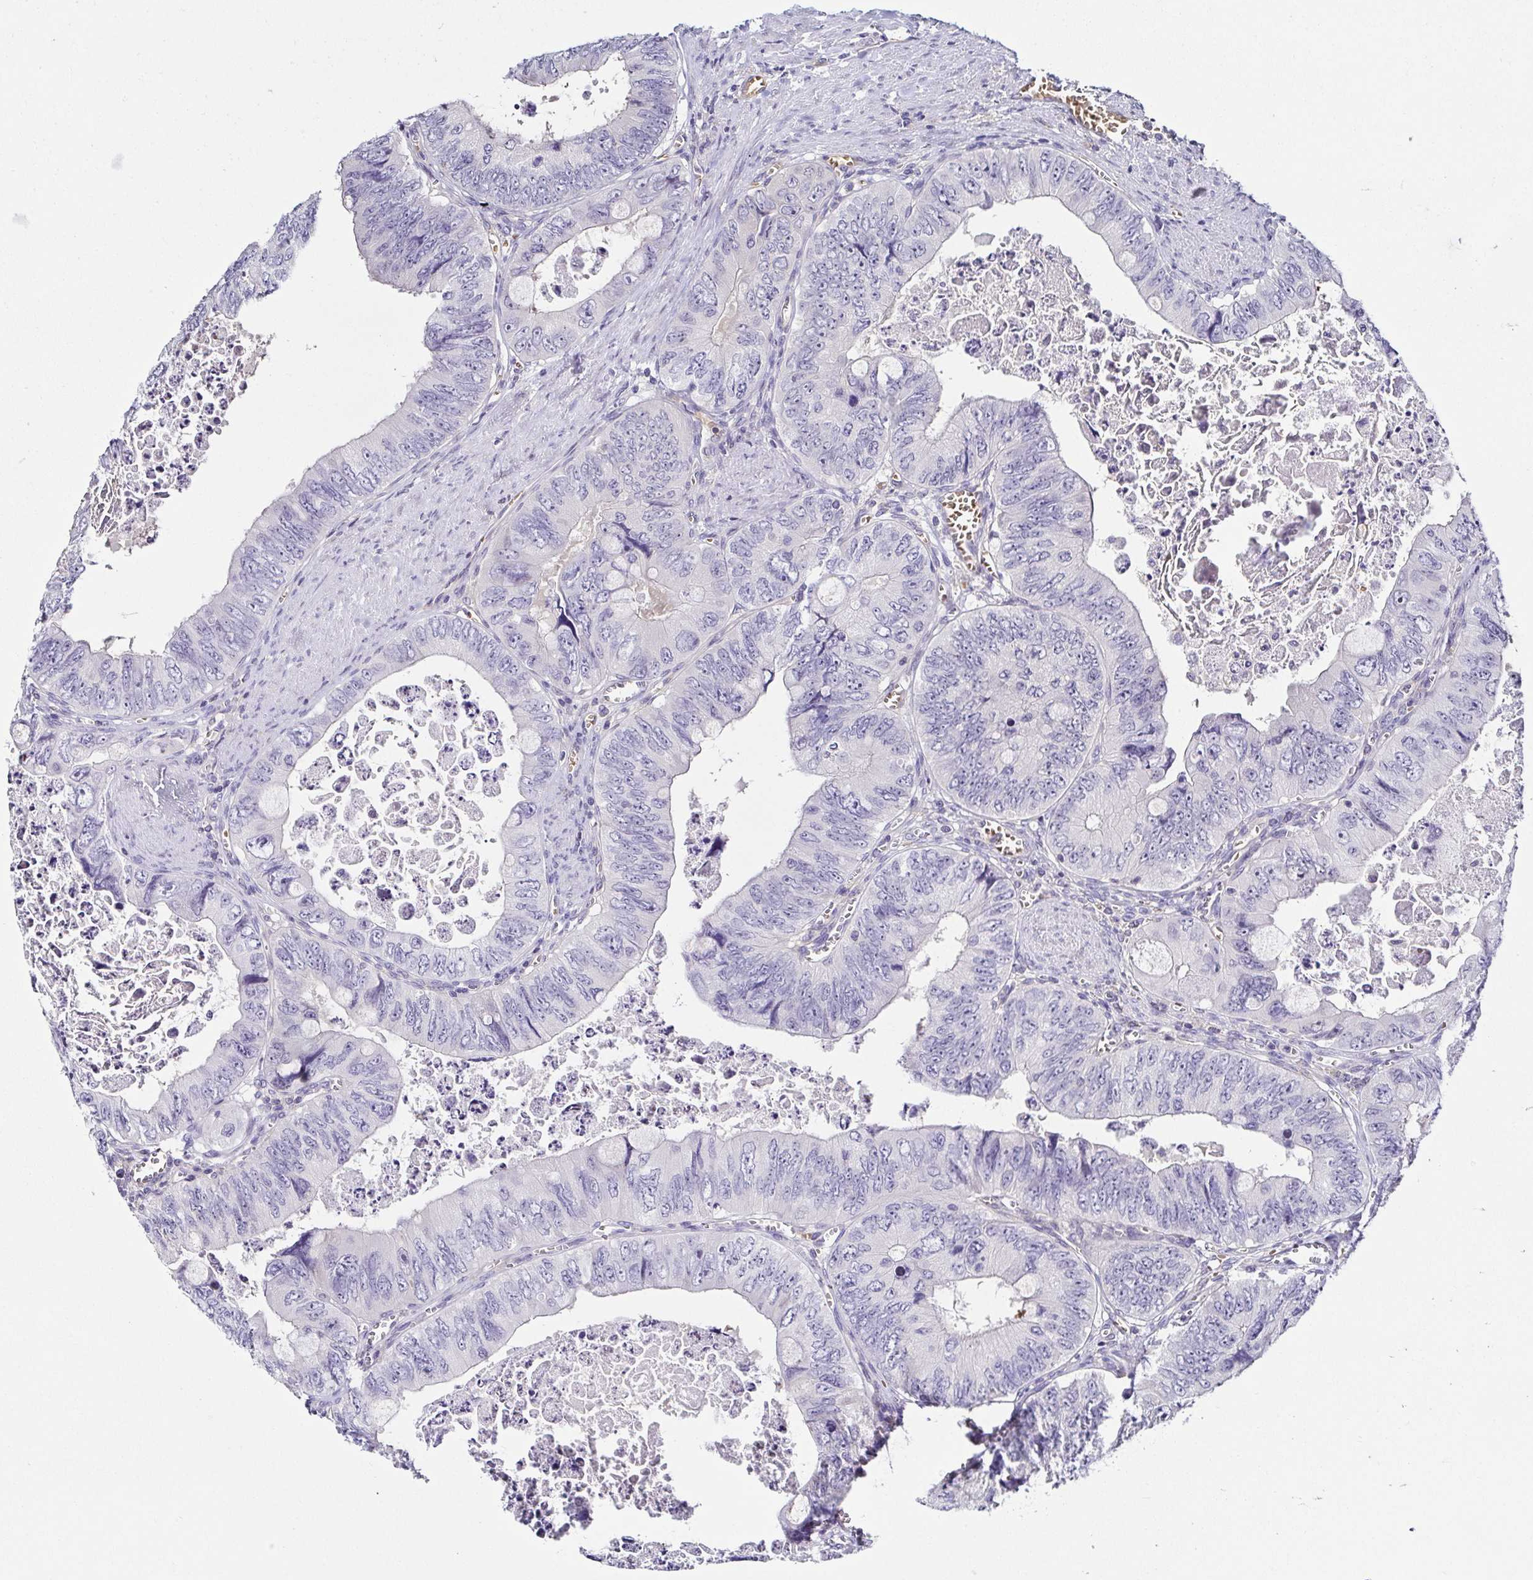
{"staining": {"intensity": "negative", "quantity": "none", "location": "none"}, "tissue": "colorectal cancer", "cell_type": "Tumor cells", "image_type": "cancer", "snomed": [{"axis": "morphology", "description": "Adenocarcinoma, NOS"}, {"axis": "topography", "description": "Colon"}], "caption": "Immunohistochemistry histopathology image of neoplastic tissue: human colorectal cancer (adenocarcinoma) stained with DAB (3,3'-diaminobenzidine) shows no significant protein staining in tumor cells.", "gene": "FAM162B", "patient": {"sex": "female", "age": 84}}